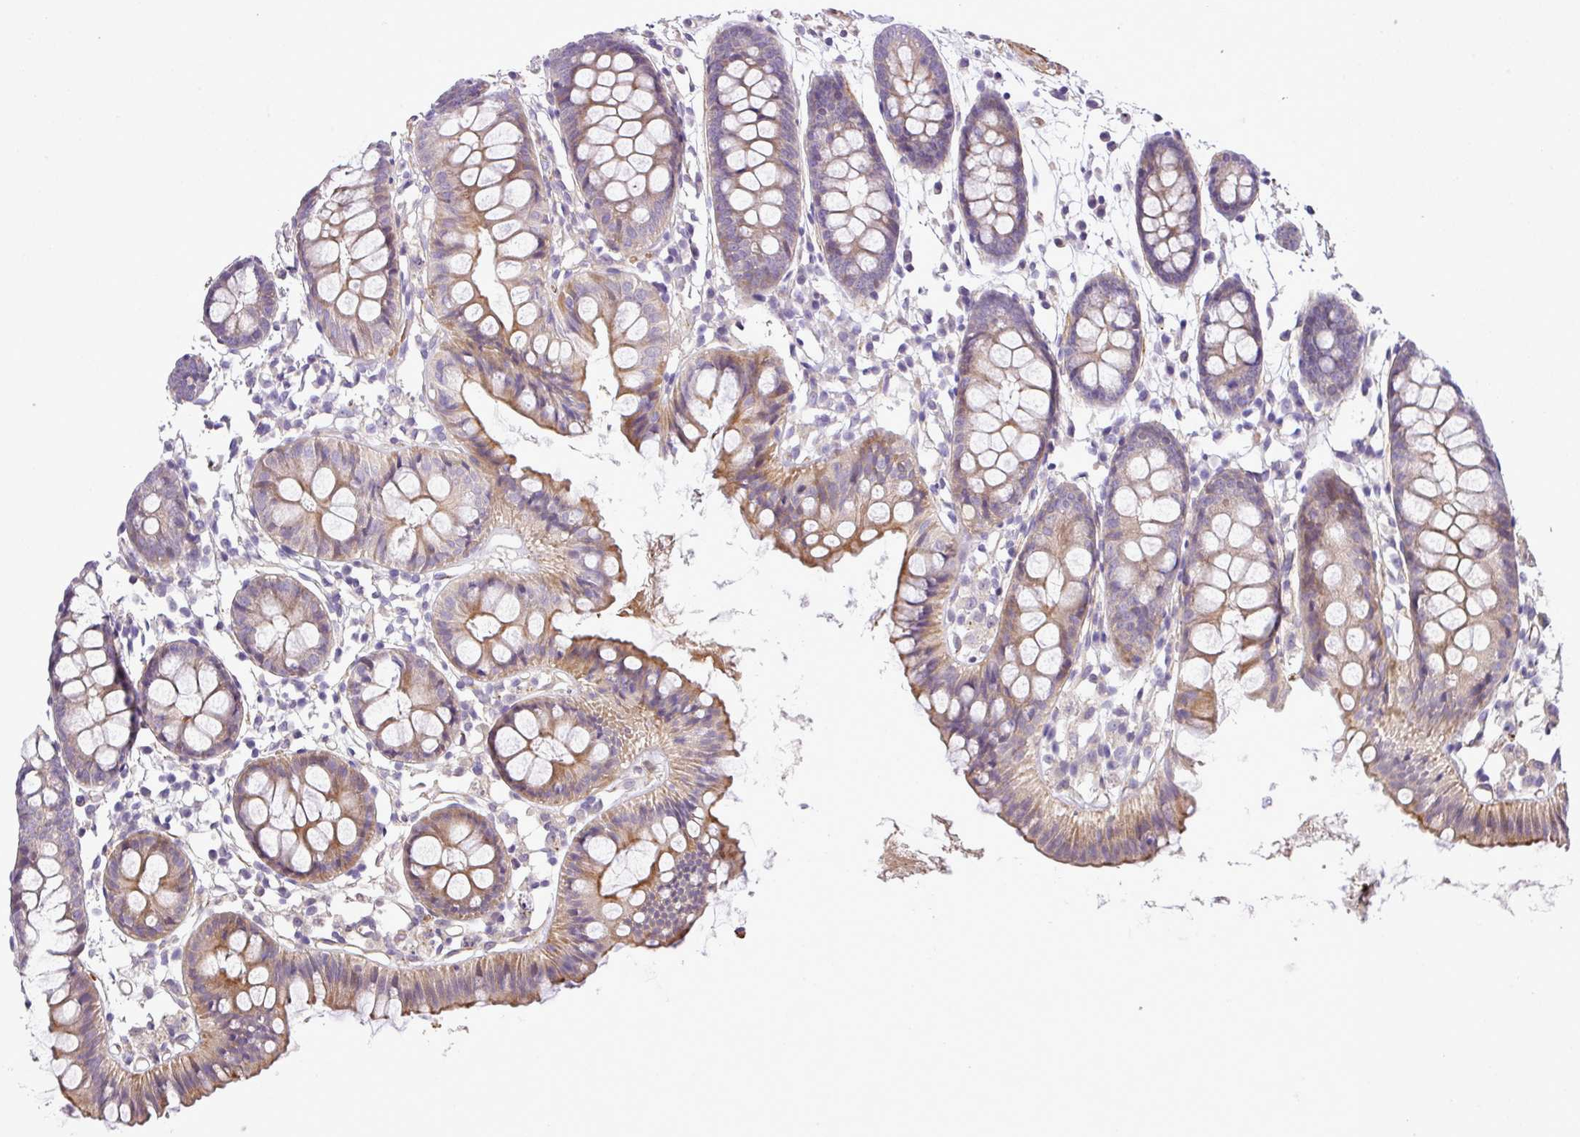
{"staining": {"intensity": "moderate", "quantity": ">75%", "location": "cytoplasmic/membranous"}, "tissue": "colon", "cell_type": "Endothelial cells", "image_type": "normal", "snomed": [{"axis": "morphology", "description": "Normal tissue, NOS"}, {"axis": "topography", "description": "Colon"}], "caption": "IHC micrograph of unremarkable colon: human colon stained using immunohistochemistry shows medium levels of moderate protein expression localized specifically in the cytoplasmic/membranous of endothelial cells, appearing as a cytoplasmic/membranous brown color.", "gene": "NBEAL2", "patient": {"sex": "female", "age": 84}}